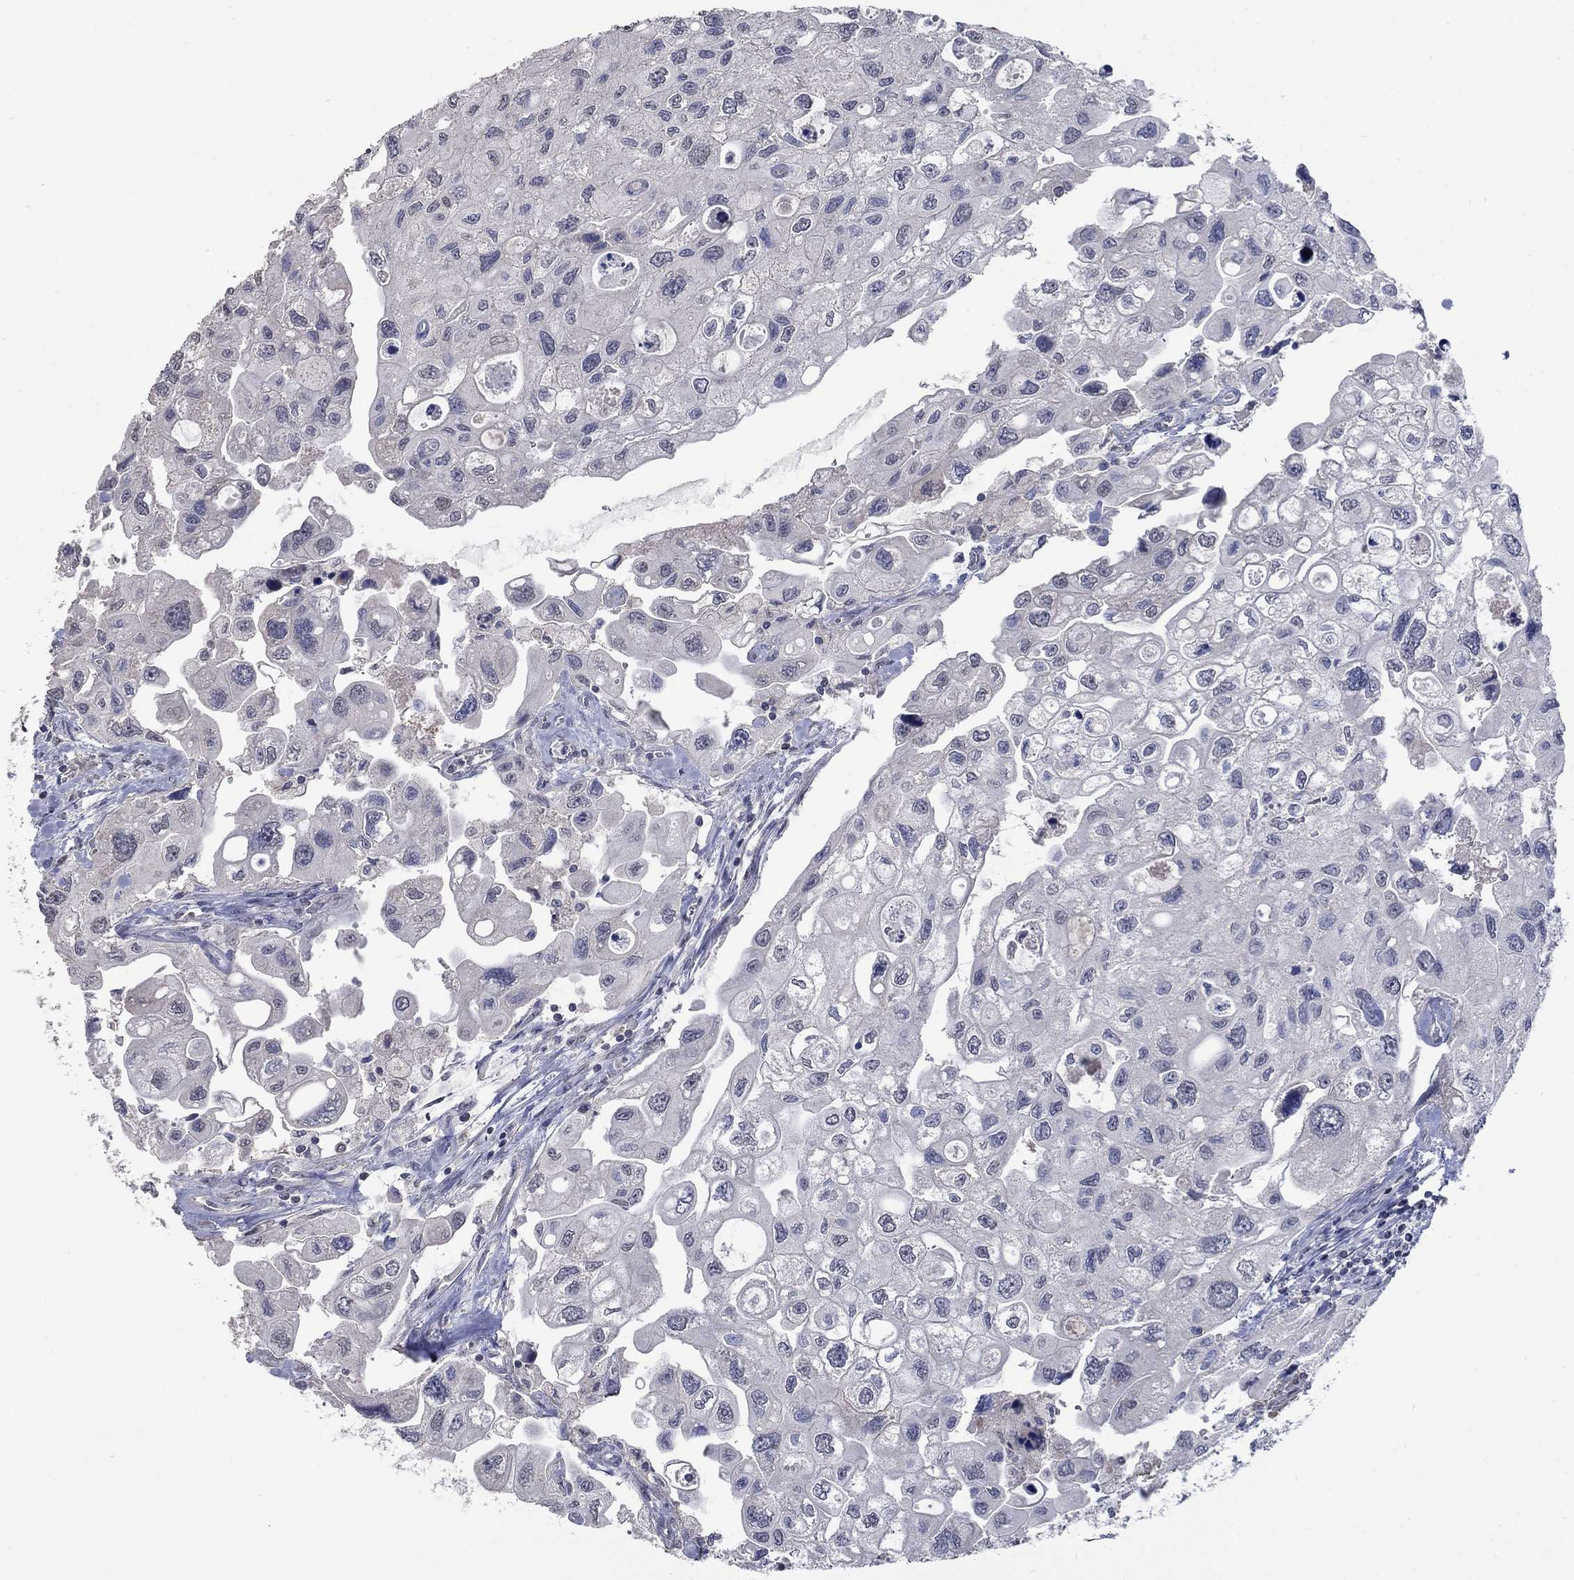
{"staining": {"intensity": "negative", "quantity": "none", "location": "none"}, "tissue": "urothelial cancer", "cell_type": "Tumor cells", "image_type": "cancer", "snomed": [{"axis": "morphology", "description": "Urothelial carcinoma, High grade"}, {"axis": "topography", "description": "Urinary bladder"}], "caption": "An immunohistochemistry photomicrograph of urothelial cancer is shown. There is no staining in tumor cells of urothelial cancer.", "gene": "ZBTB18", "patient": {"sex": "male", "age": 59}}